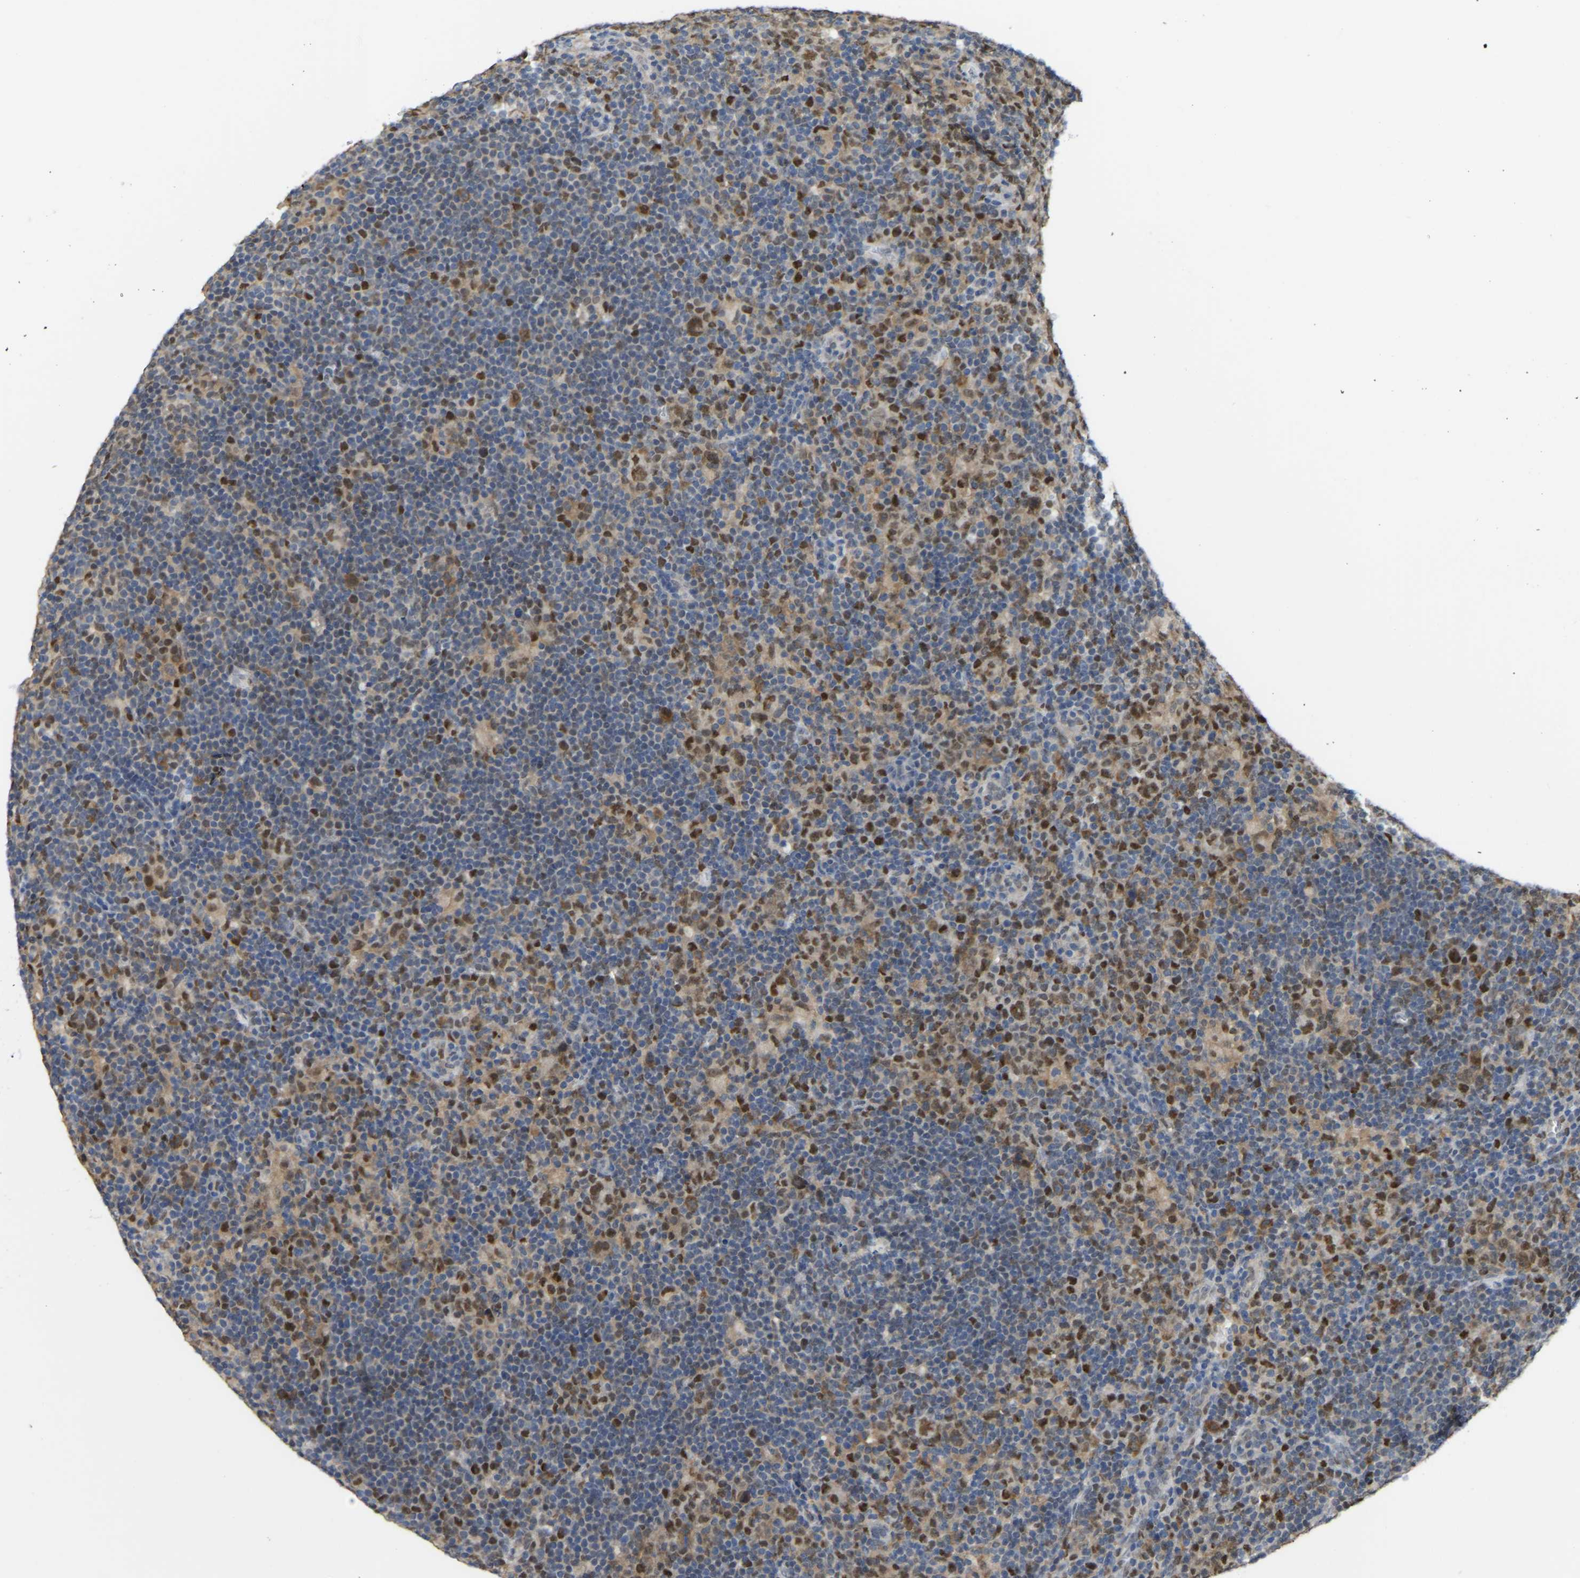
{"staining": {"intensity": "moderate", "quantity": ">75%", "location": "nuclear"}, "tissue": "lymphoma", "cell_type": "Tumor cells", "image_type": "cancer", "snomed": [{"axis": "morphology", "description": "Hodgkin's disease, NOS"}, {"axis": "topography", "description": "Lymph node"}], "caption": "This is a micrograph of IHC staining of Hodgkin's disease, which shows moderate expression in the nuclear of tumor cells.", "gene": "KLRG2", "patient": {"sex": "female", "age": 57}}